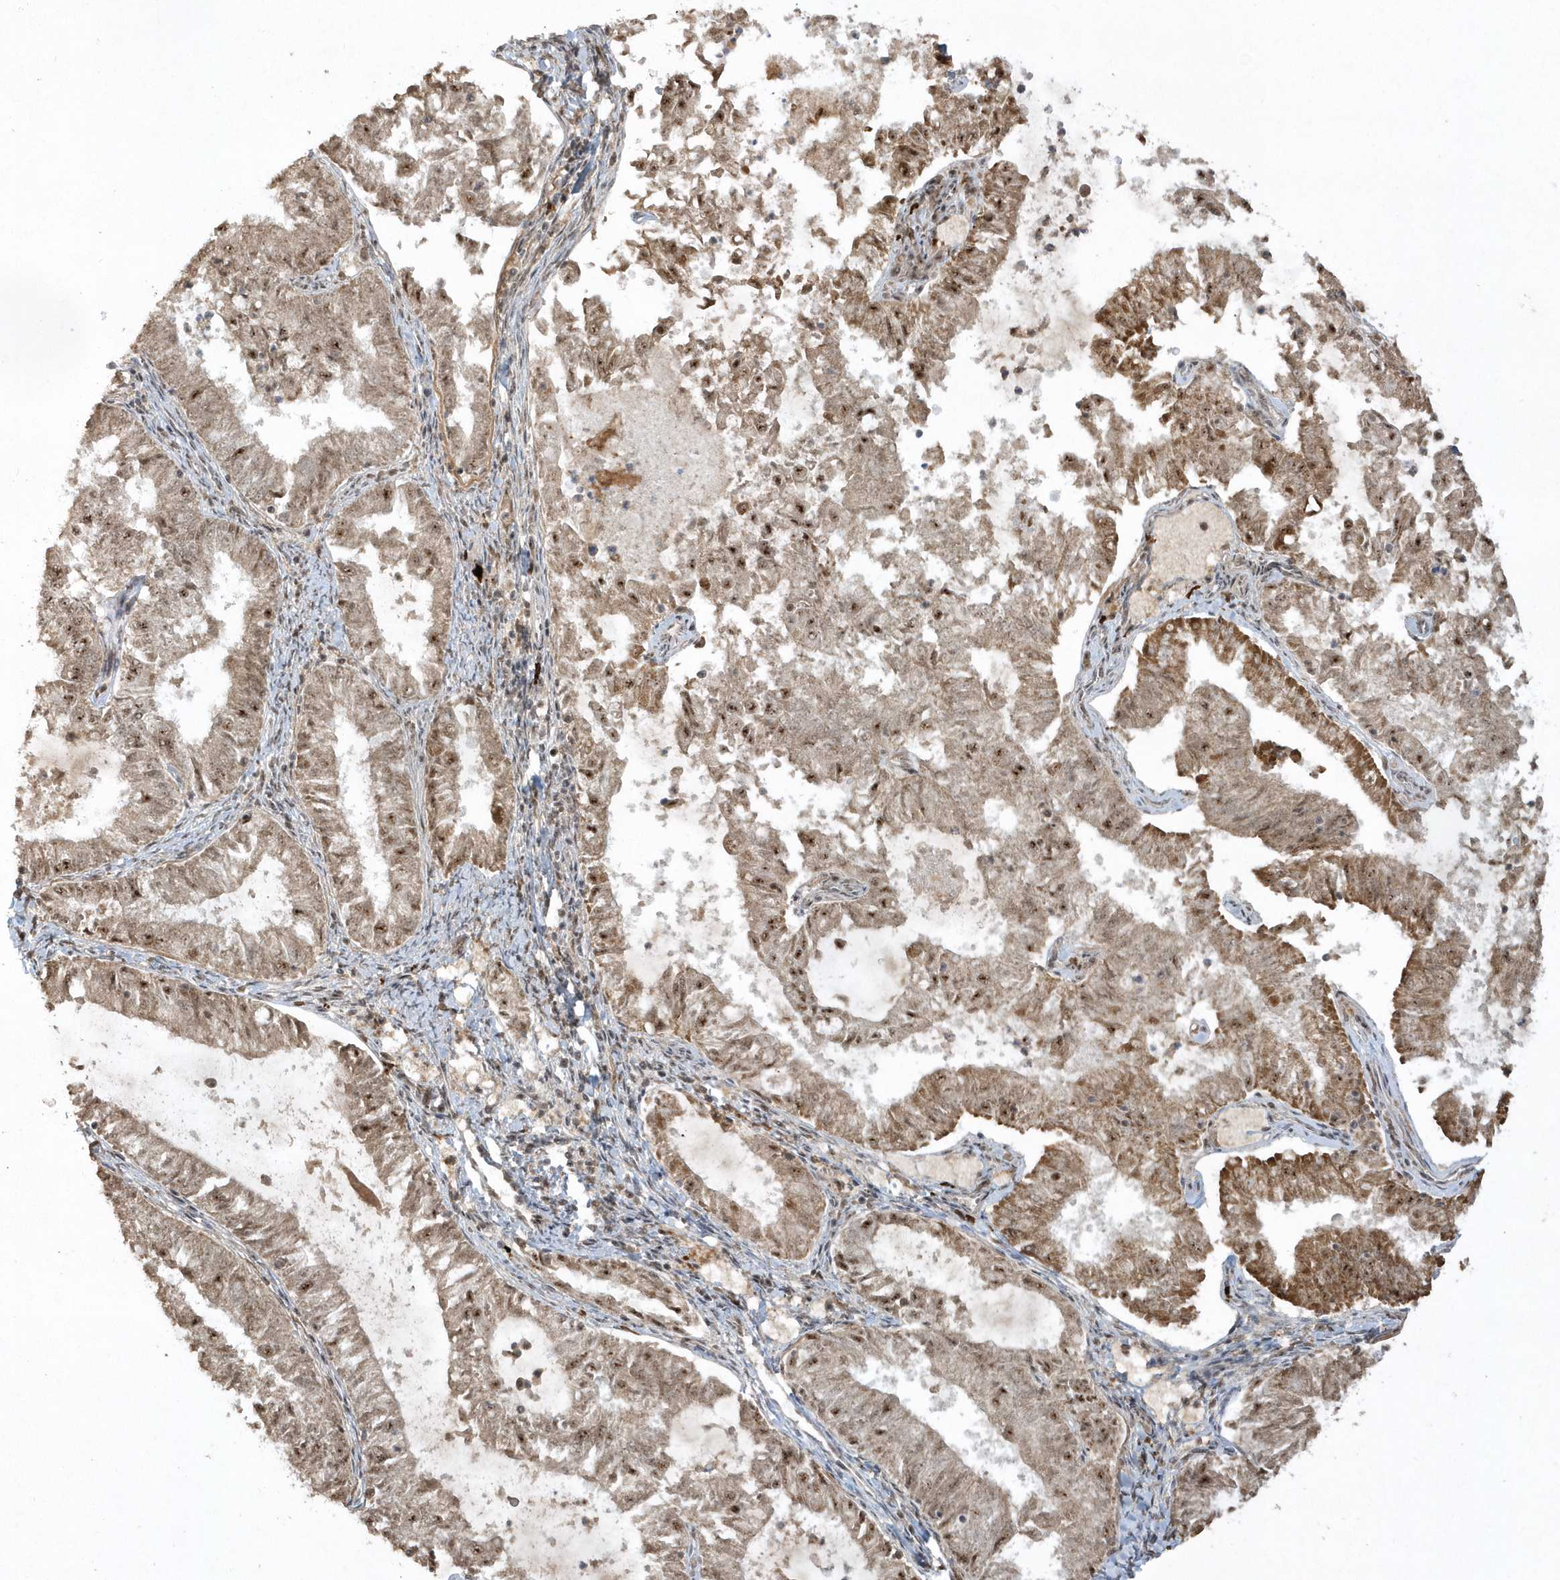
{"staining": {"intensity": "moderate", "quantity": ">75%", "location": "nuclear"}, "tissue": "endometrial cancer", "cell_type": "Tumor cells", "image_type": "cancer", "snomed": [{"axis": "morphology", "description": "Adenocarcinoma, NOS"}, {"axis": "topography", "description": "Endometrium"}], "caption": "A high-resolution photomicrograph shows immunohistochemistry staining of endometrial cancer (adenocarcinoma), which displays moderate nuclear expression in approximately >75% of tumor cells.", "gene": "POLR3B", "patient": {"sex": "female", "age": 57}}